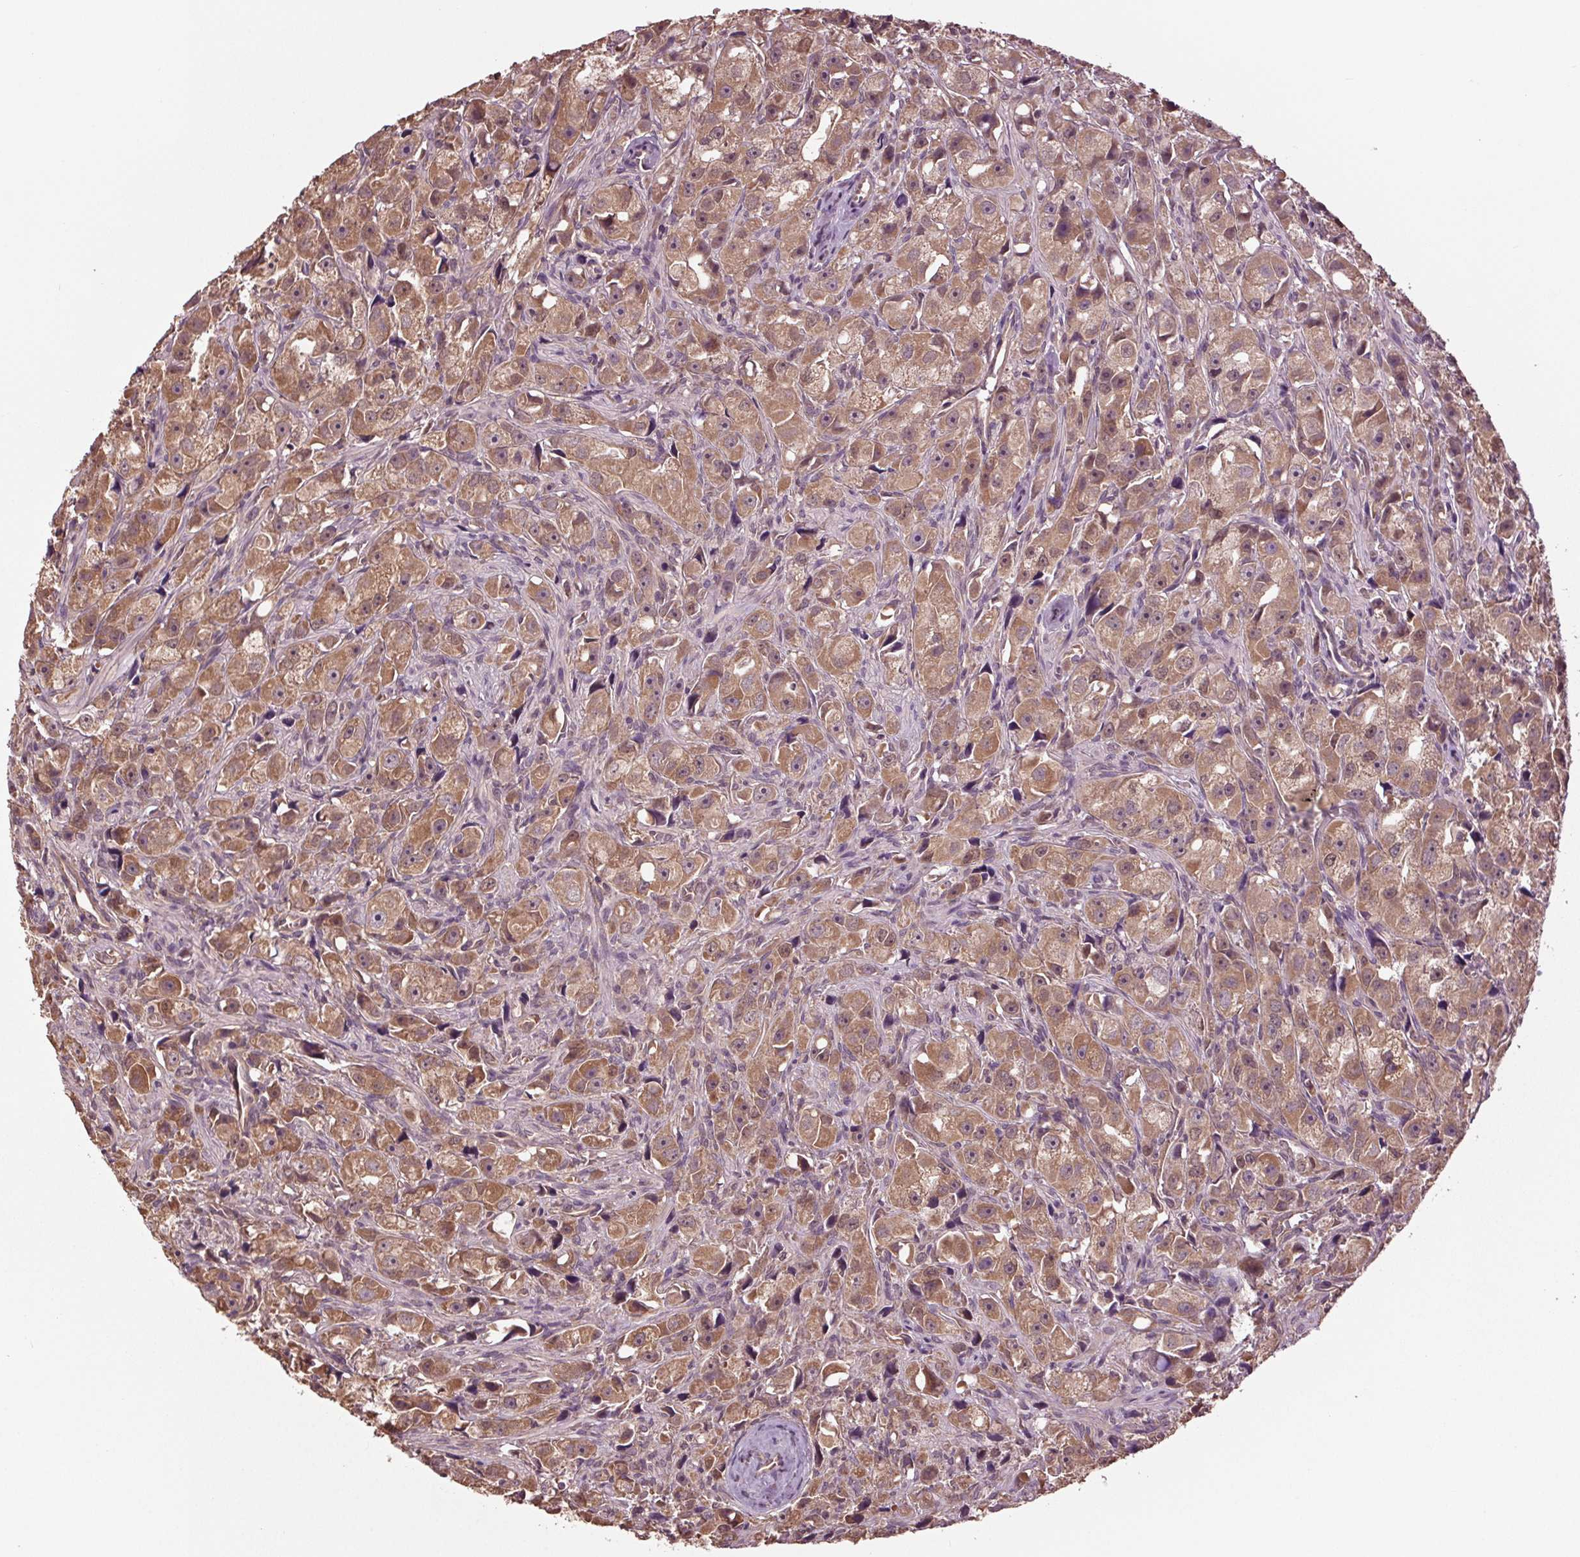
{"staining": {"intensity": "moderate", "quantity": ">75%", "location": "cytoplasmic/membranous"}, "tissue": "prostate cancer", "cell_type": "Tumor cells", "image_type": "cancer", "snomed": [{"axis": "morphology", "description": "Adenocarcinoma, High grade"}, {"axis": "topography", "description": "Prostate"}], "caption": "A brown stain labels moderate cytoplasmic/membranous positivity of a protein in human adenocarcinoma (high-grade) (prostate) tumor cells.", "gene": "RNPEP", "patient": {"sex": "male", "age": 75}}